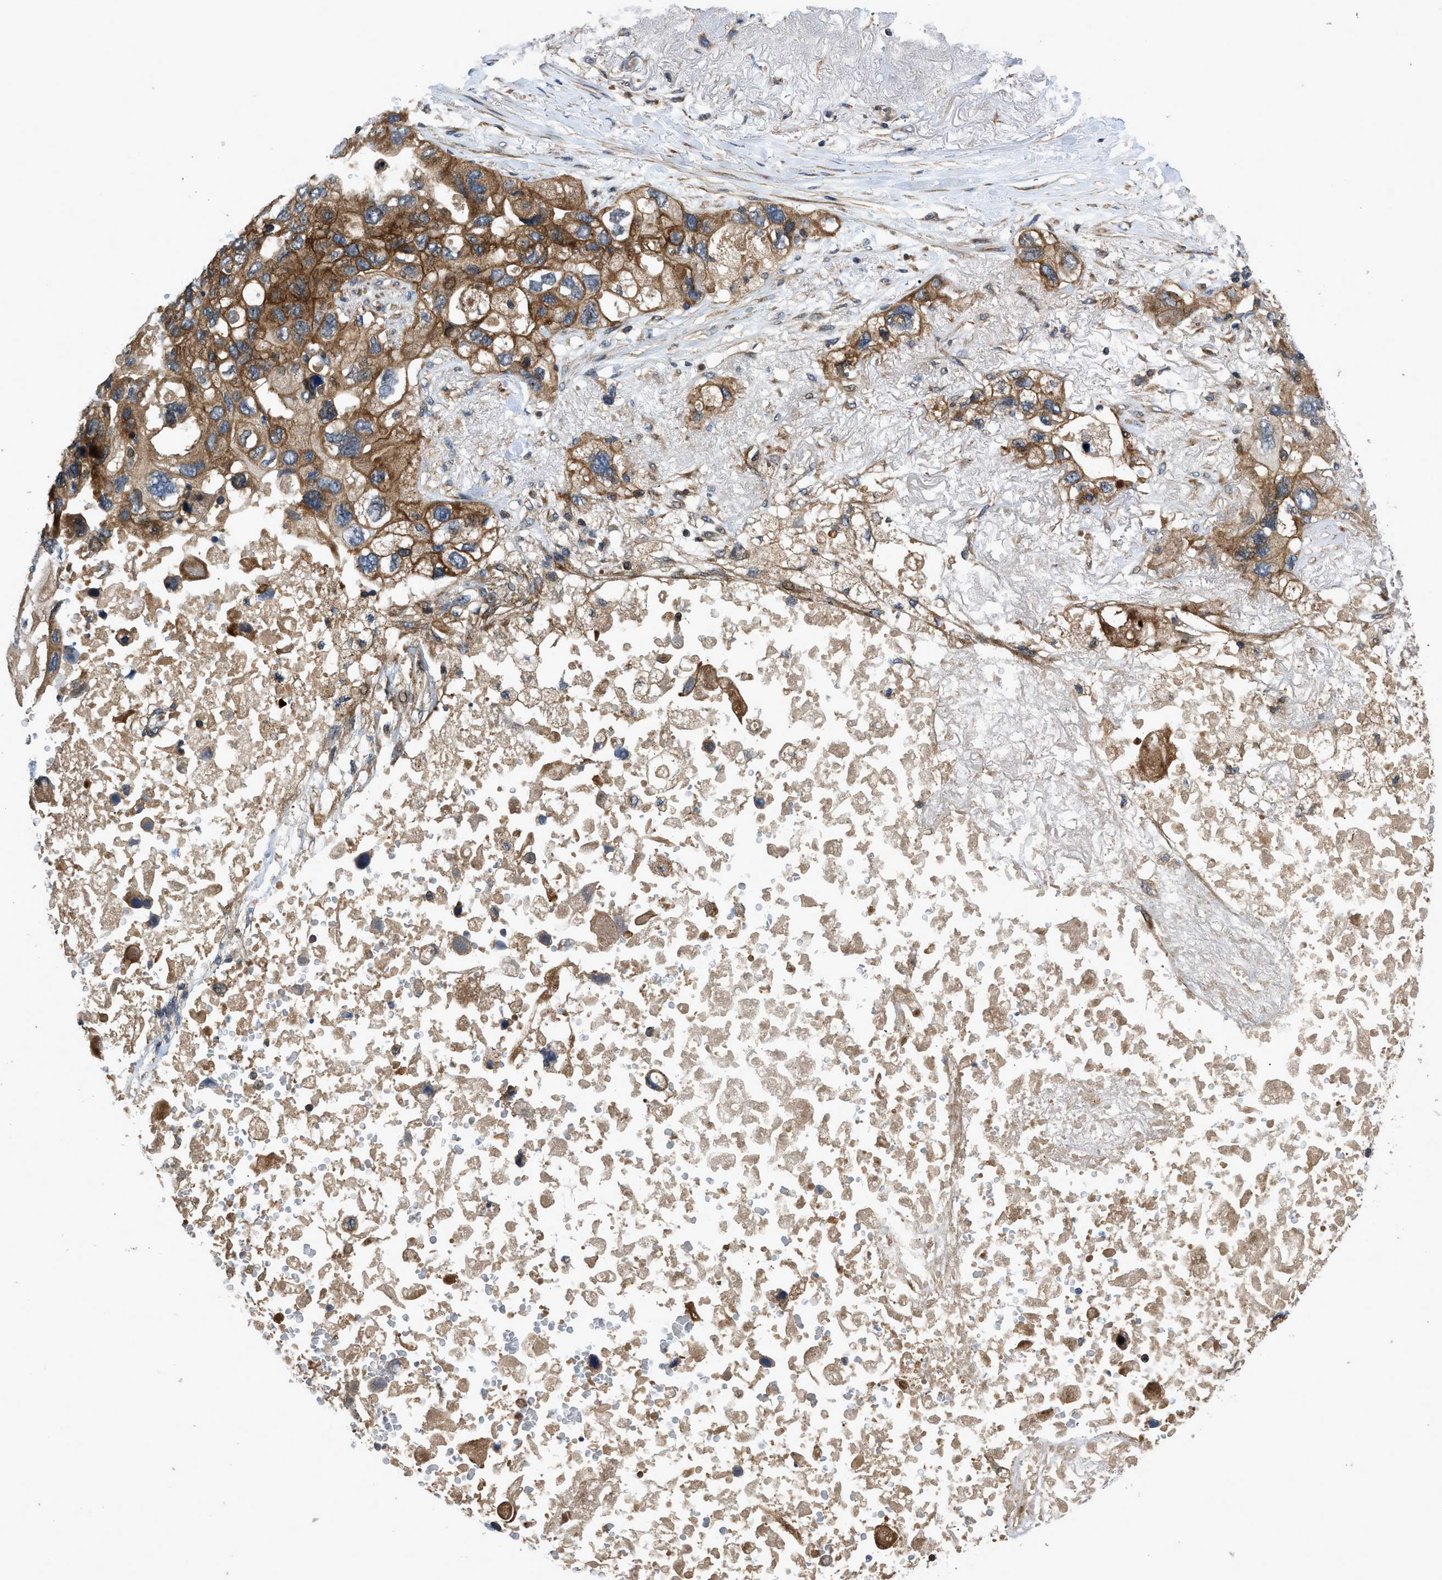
{"staining": {"intensity": "moderate", "quantity": ">75%", "location": "cytoplasmic/membranous"}, "tissue": "lung cancer", "cell_type": "Tumor cells", "image_type": "cancer", "snomed": [{"axis": "morphology", "description": "Squamous cell carcinoma, NOS"}, {"axis": "topography", "description": "Lung"}], "caption": "Immunohistochemistry (IHC) (DAB) staining of human lung squamous cell carcinoma demonstrates moderate cytoplasmic/membranous protein positivity in approximately >75% of tumor cells.", "gene": "CNNM3", "patient": {"sex": "female", "age": 73}}